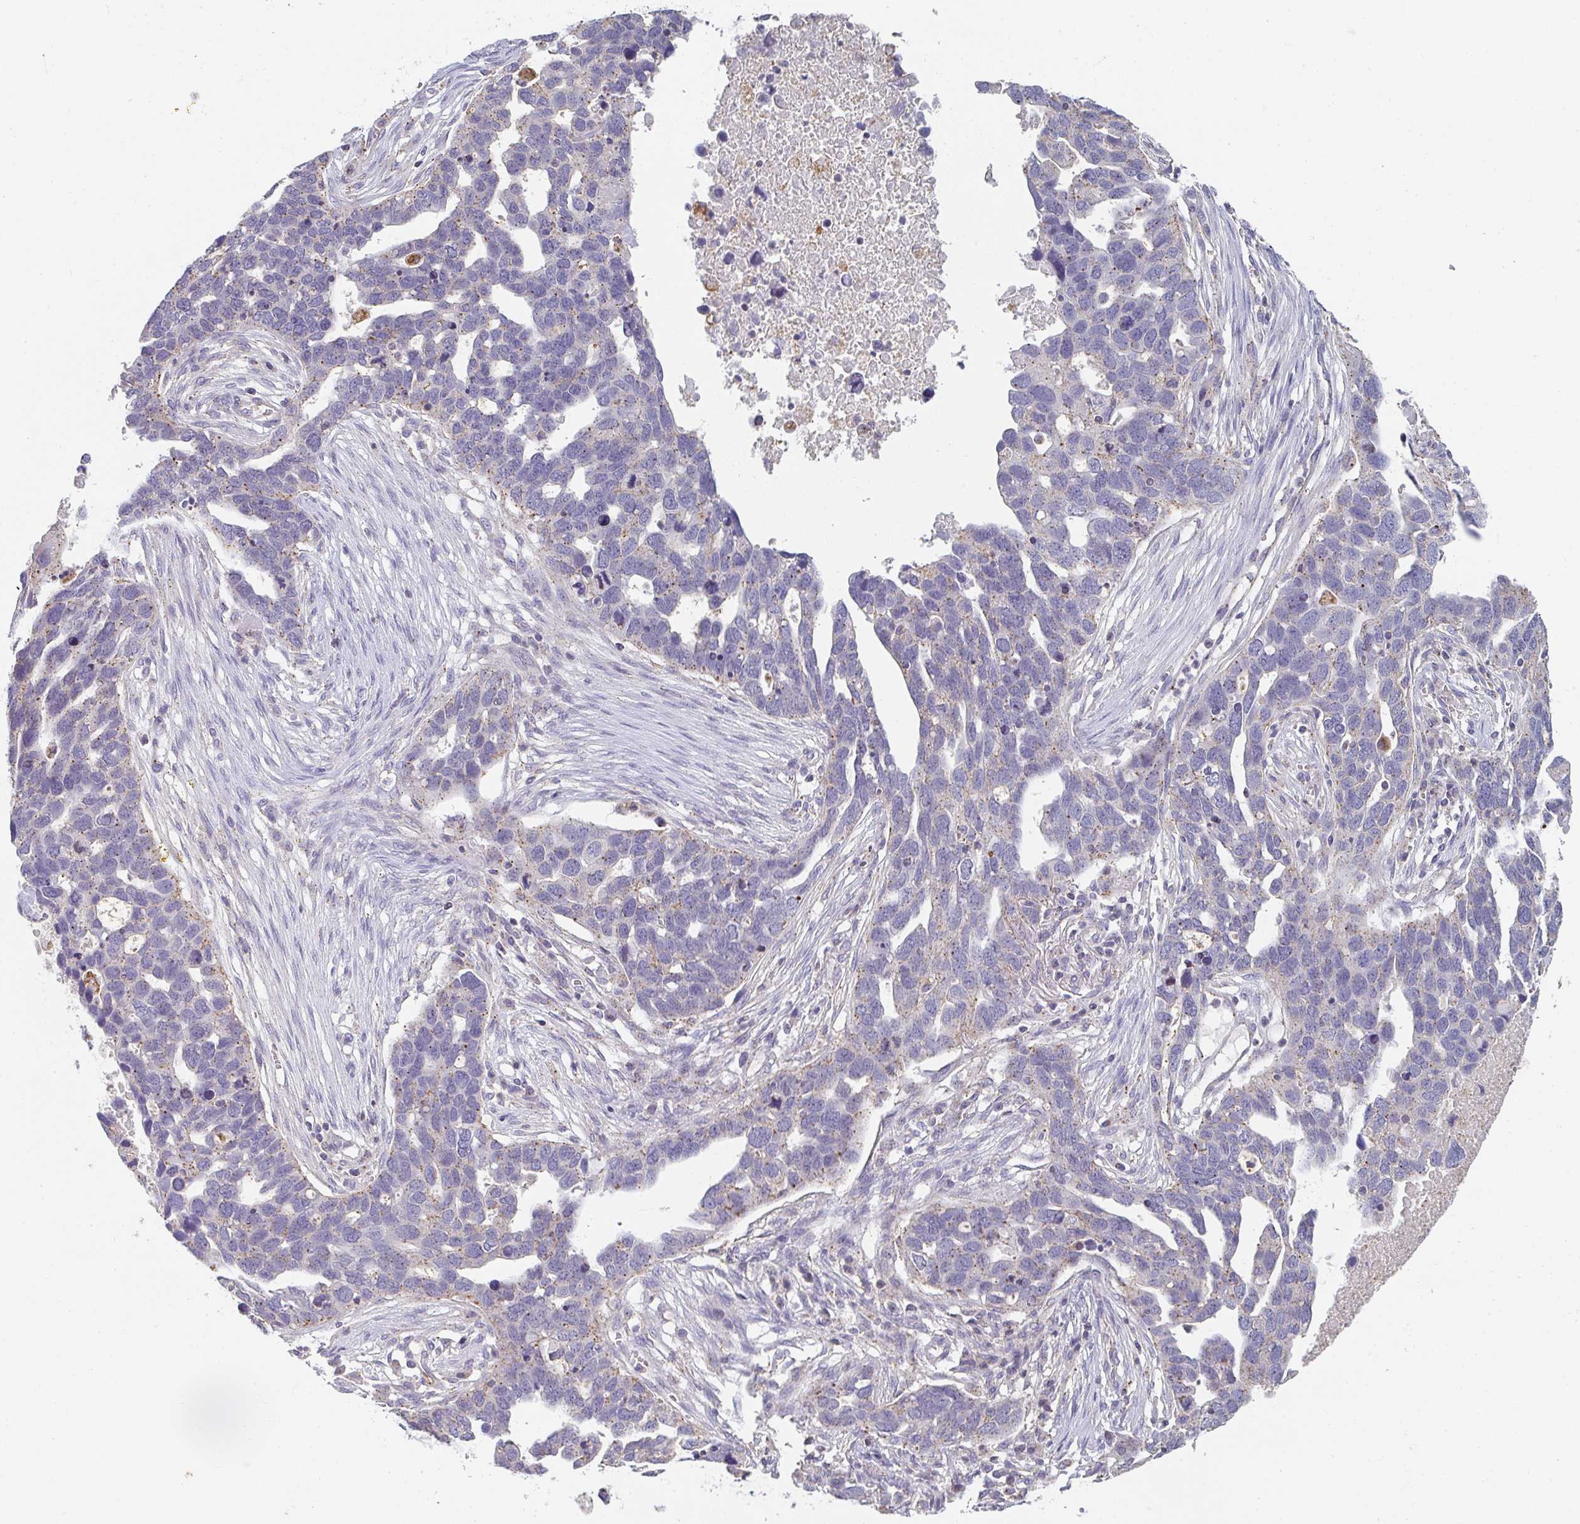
{"staining": {"intensity": "weak", "quantity": "<25%", "location": "cytoplasmic/membranous"}, "tissue": "ovarian cancer", "cell_type": "Tumor cells", "image_type": "cancer", "snomed": [{"axis": "morphology", "description": "Cystadenocarcinoma, serous, NOS"}, {"axis": "topography", "description": "Ovary"}], "caption": "This is a photomicrograph of immunohistochemistry (IHC) staining of ovarian cancer, which shows no staining in tumor cells. (Brightfield microscopy of DAB (3,3'-diaminobenzidine) immunohistochemistry (IHC) at high magnification).", "gene": "CHMP5", "patient": {"sex": "female", "age": 54}}